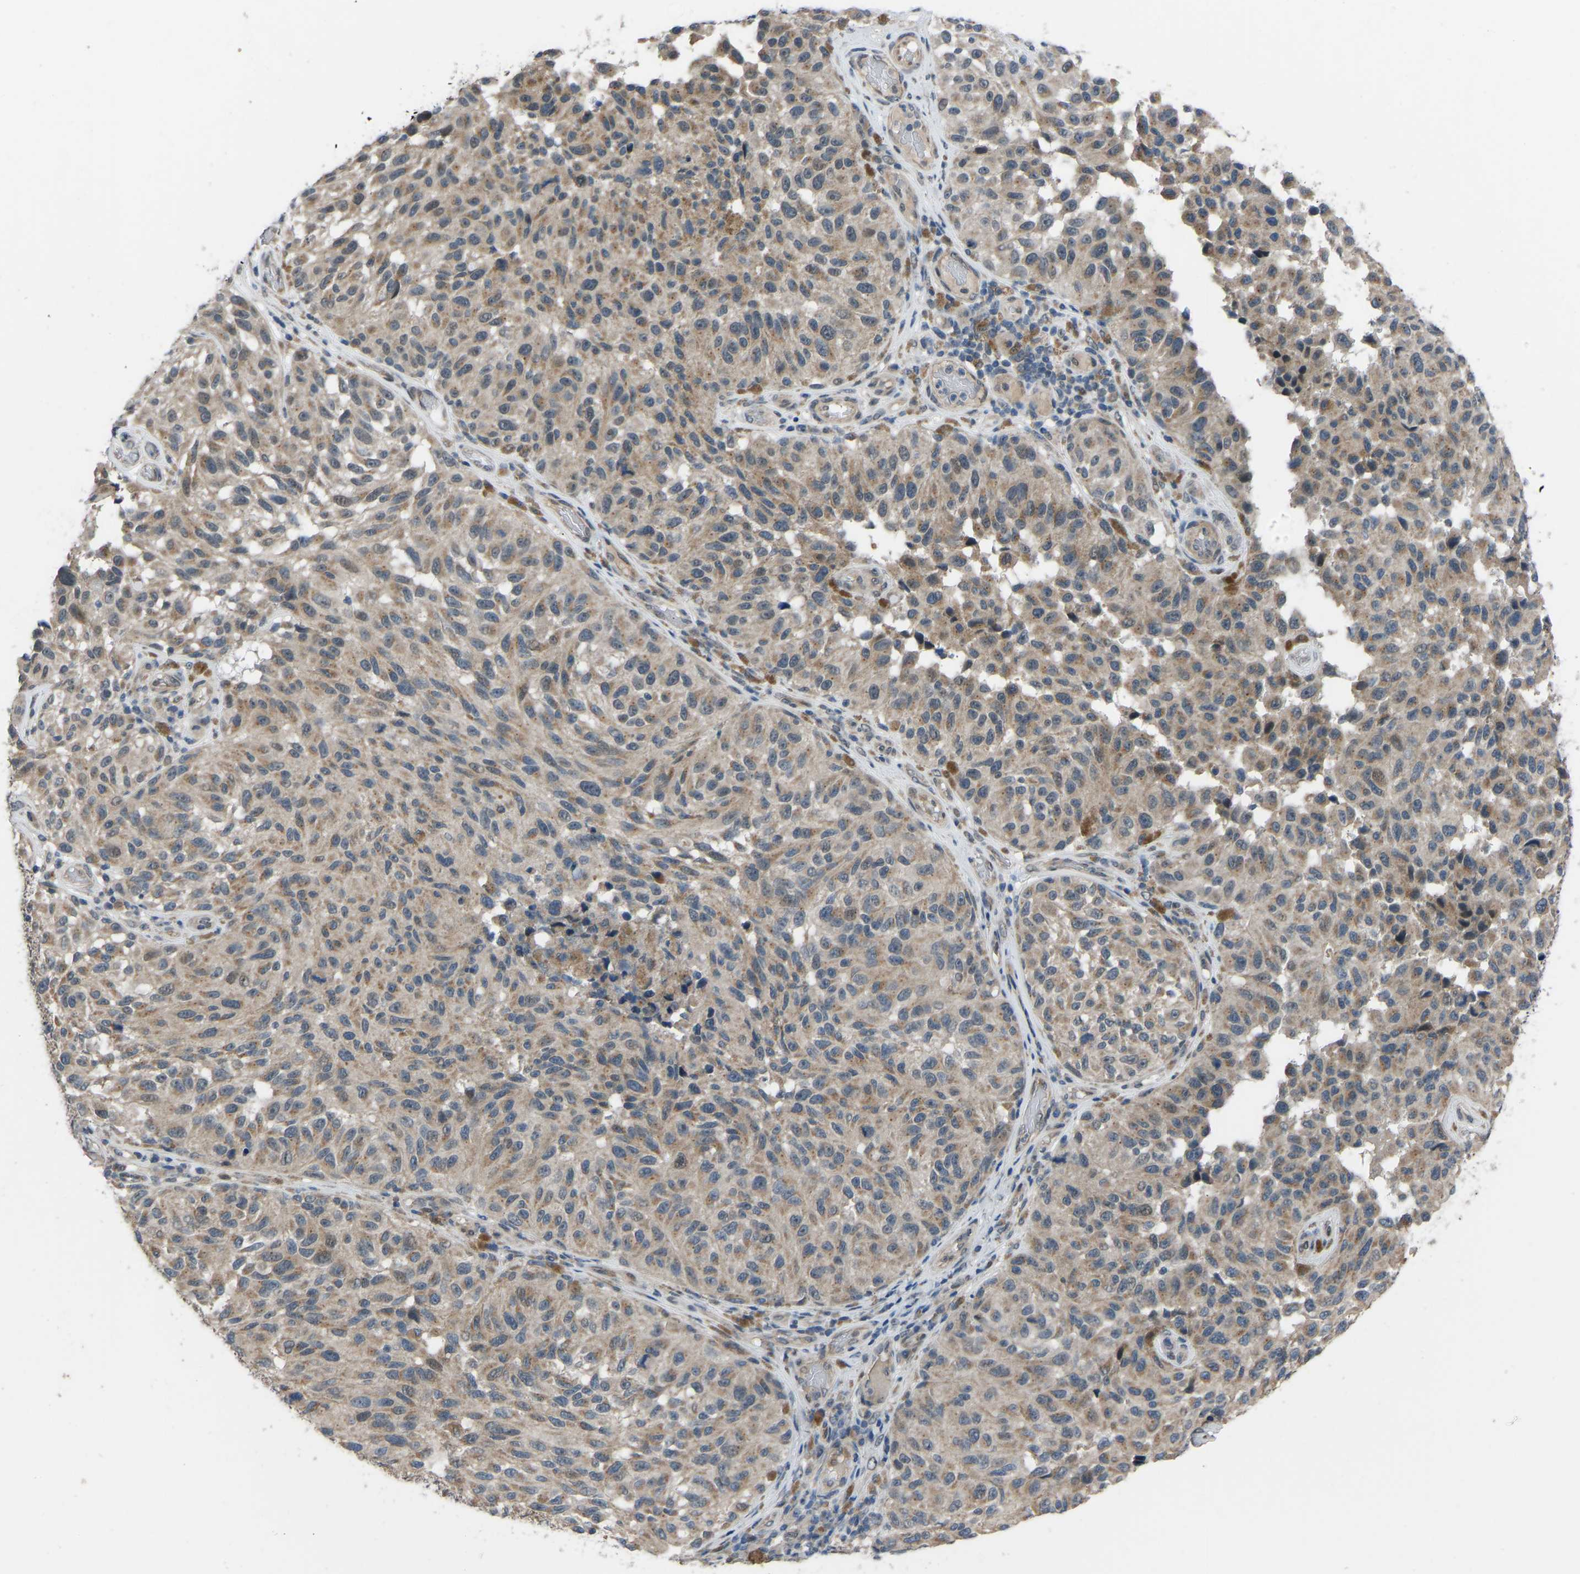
{"staining": {"intensity": "moderate", "quantity": ">75%", "location": "cytoplasmic/membranous"}, "tissue": "melanoma", "cell_type": "Tumor cells", "image_type": "cancer", "snomed": [{"axis": "morphology", "description": "Malignant melanoma, NOS"}, {"axis": "topography", "description": "Skin"}], "caption": "Moderate cytoplasmic/membranous staining for a protein is identified in about >75% of tumor cells of malignant melanoma using immunohistochemistry (IHC).", "gene": "CDK2AP1", "patient": {"sex": "female", "age": 73}}